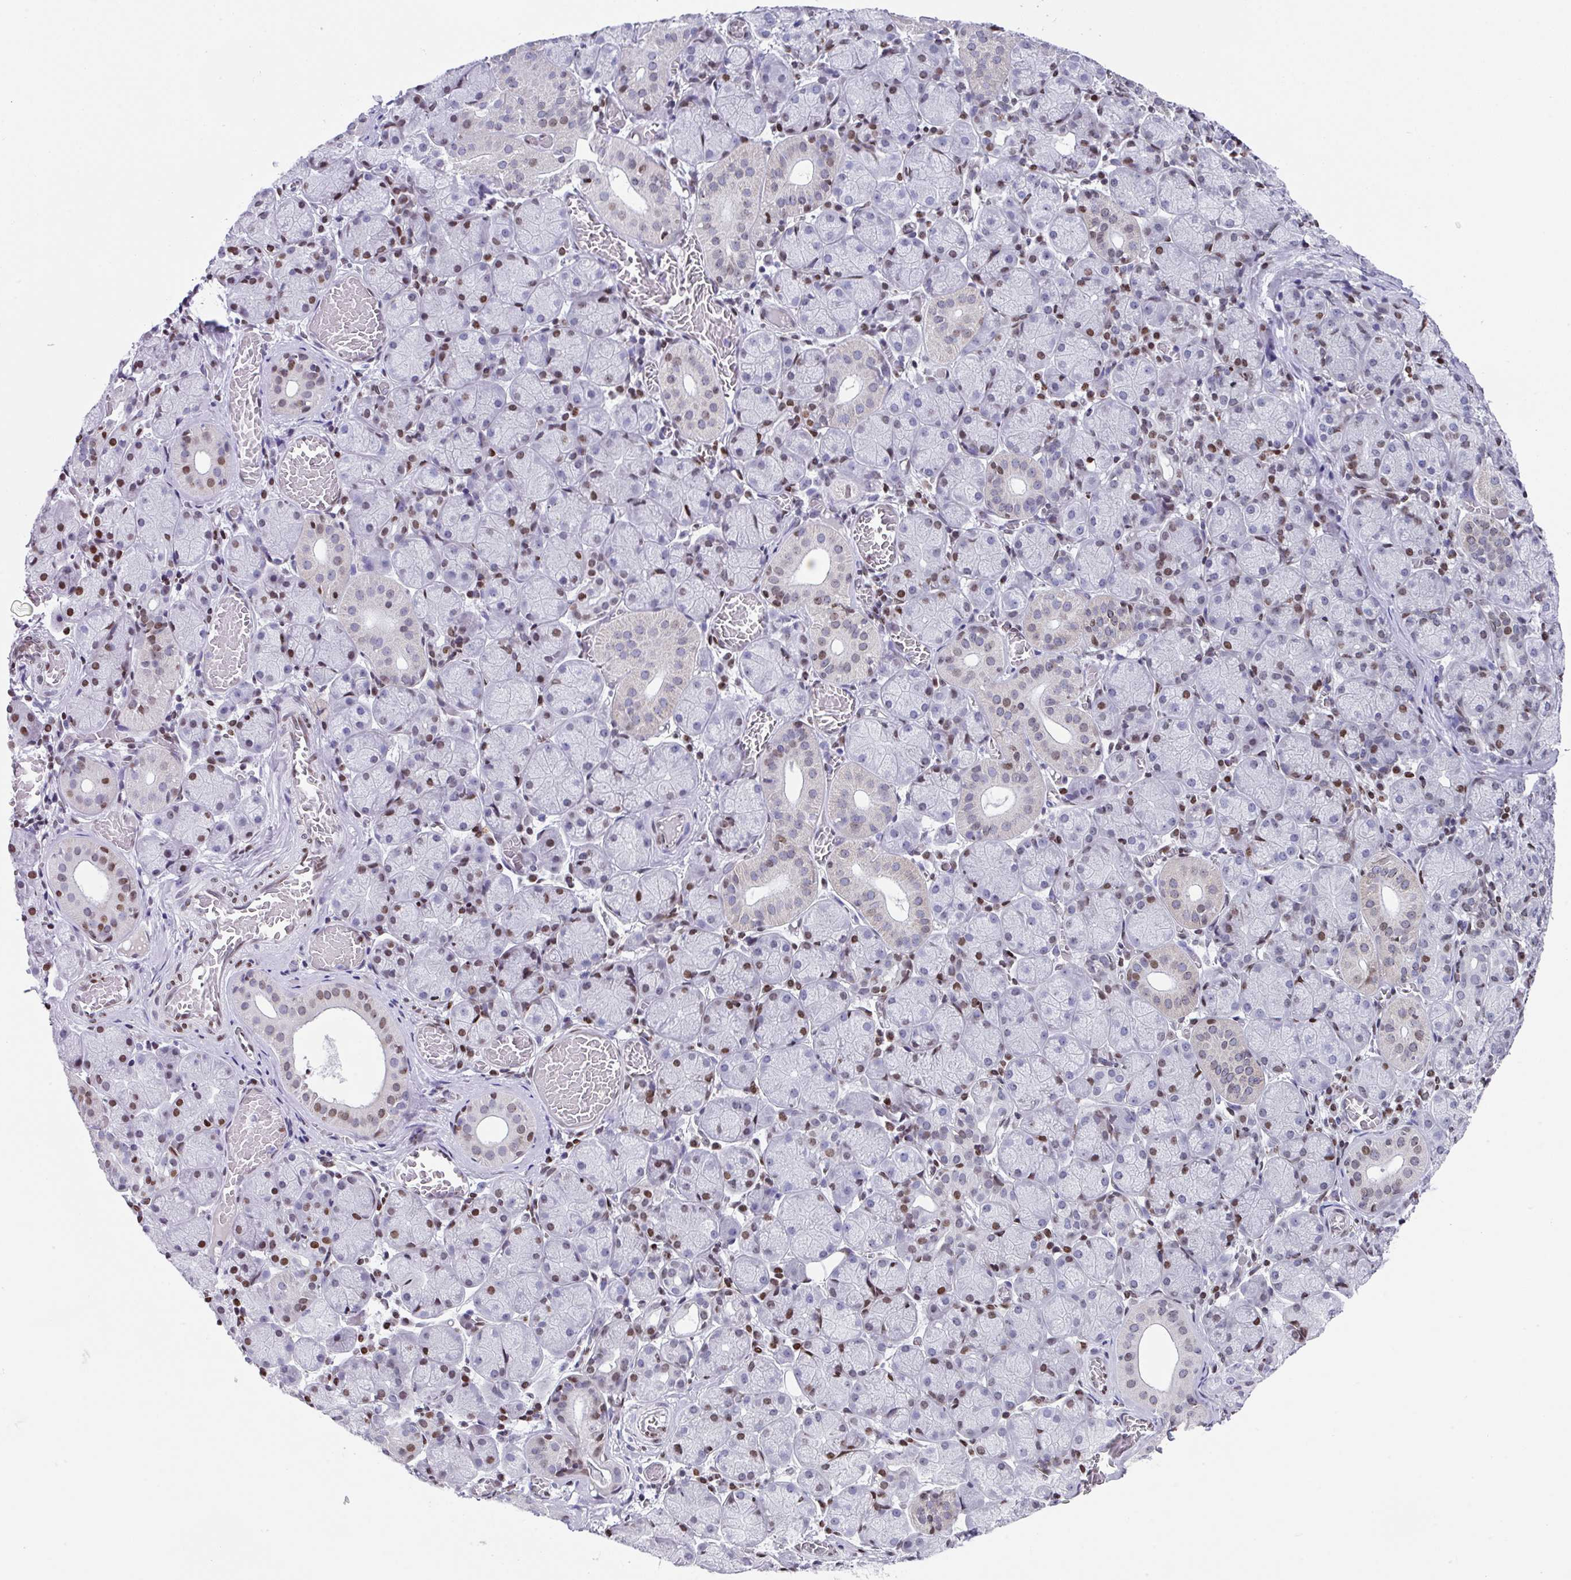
{"staining": {"intensity": "moderate", "quantity": "25%-75%", "location": "nuclear"}, "tissue": "salivary gland", "cell_type": "Glandular cells", "image_type": "normal", "snomed": [{"axis": "morphology", "description": "Normal tissue, NOS"}, {"axis": "topography", "description": "Salivary gland"}], "caption": "IHC staining of normal salivary gland, which reveals medium levels of moderate nuclear staining in approximately 25%-75% of glandular cells indicating moderate nuclear protein positivity. The staining was performed using DAB (3,3'-diaminobenzidine) (brown) for protein detection and nuclei were counterstained in hematoxylin (blue).", "gene": "TCF3", "patient": {"sex": "female", "age": 24}}